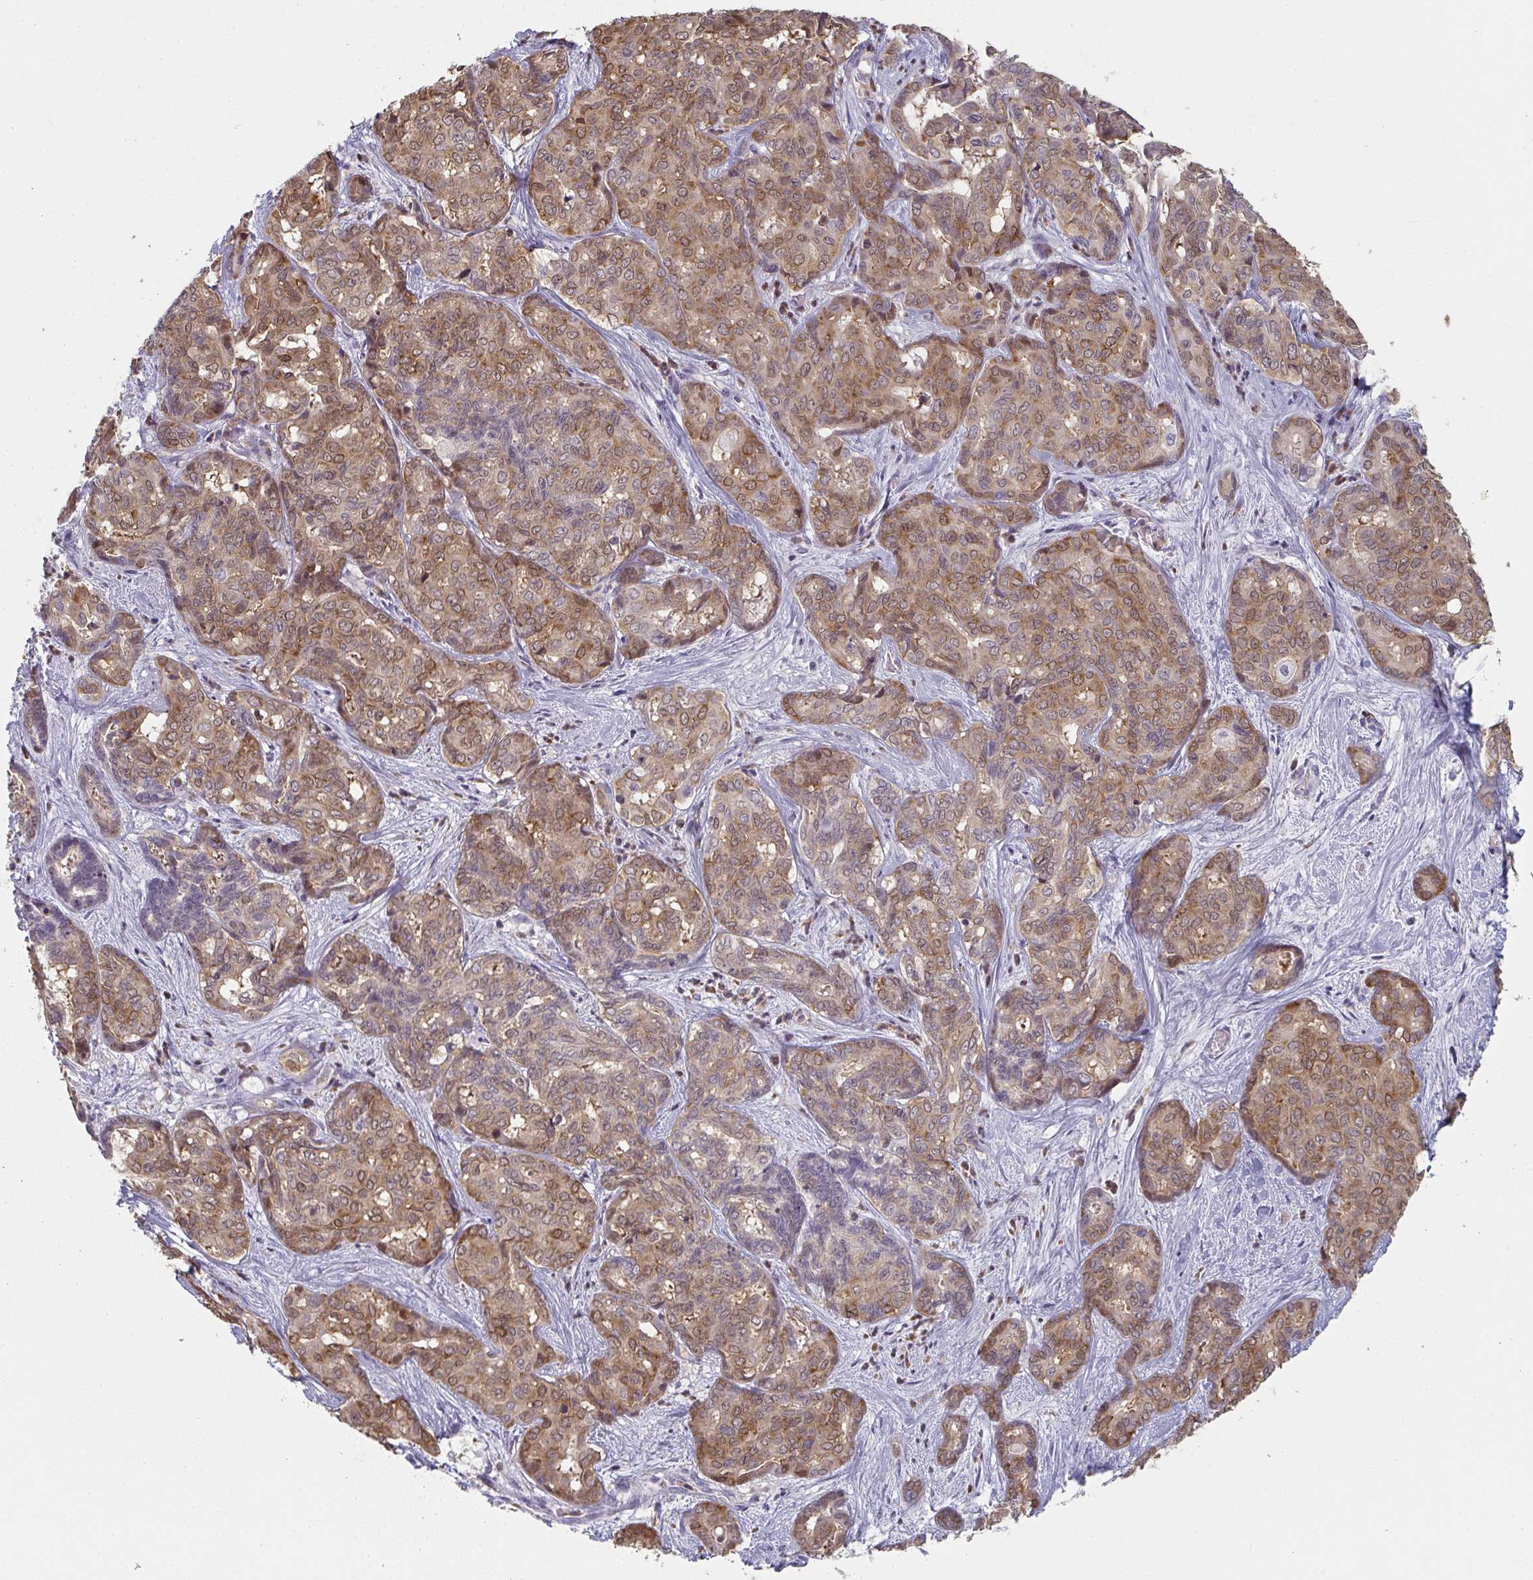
{"staining": {"intensity": "moderate", "quantity": ">75%", "location": "cytoplasmic/membranous,nuclear"}, "tissue": "liver cancer", "cell_type": "Tumor cells", "image_type": "cancer", "snomed": [{"axis": "morphology", "description": "Cholangiocarcinoma"}, {"axis": "topography", "description": "Liver"}], "caption": "IHC micrograph of neoplastic tissue: liver cancer (cholangiocarcinoma) stained using IHC demonstrates medium levels of moderate protein expression localized specifically in the cytoplasmic/membranous and nuclear of tumor cells, appearing as a cytoplasmic/membranous and nuclear brown color.", "gene": "A1CF", "patient": {"sex": "female", "age": 64}}